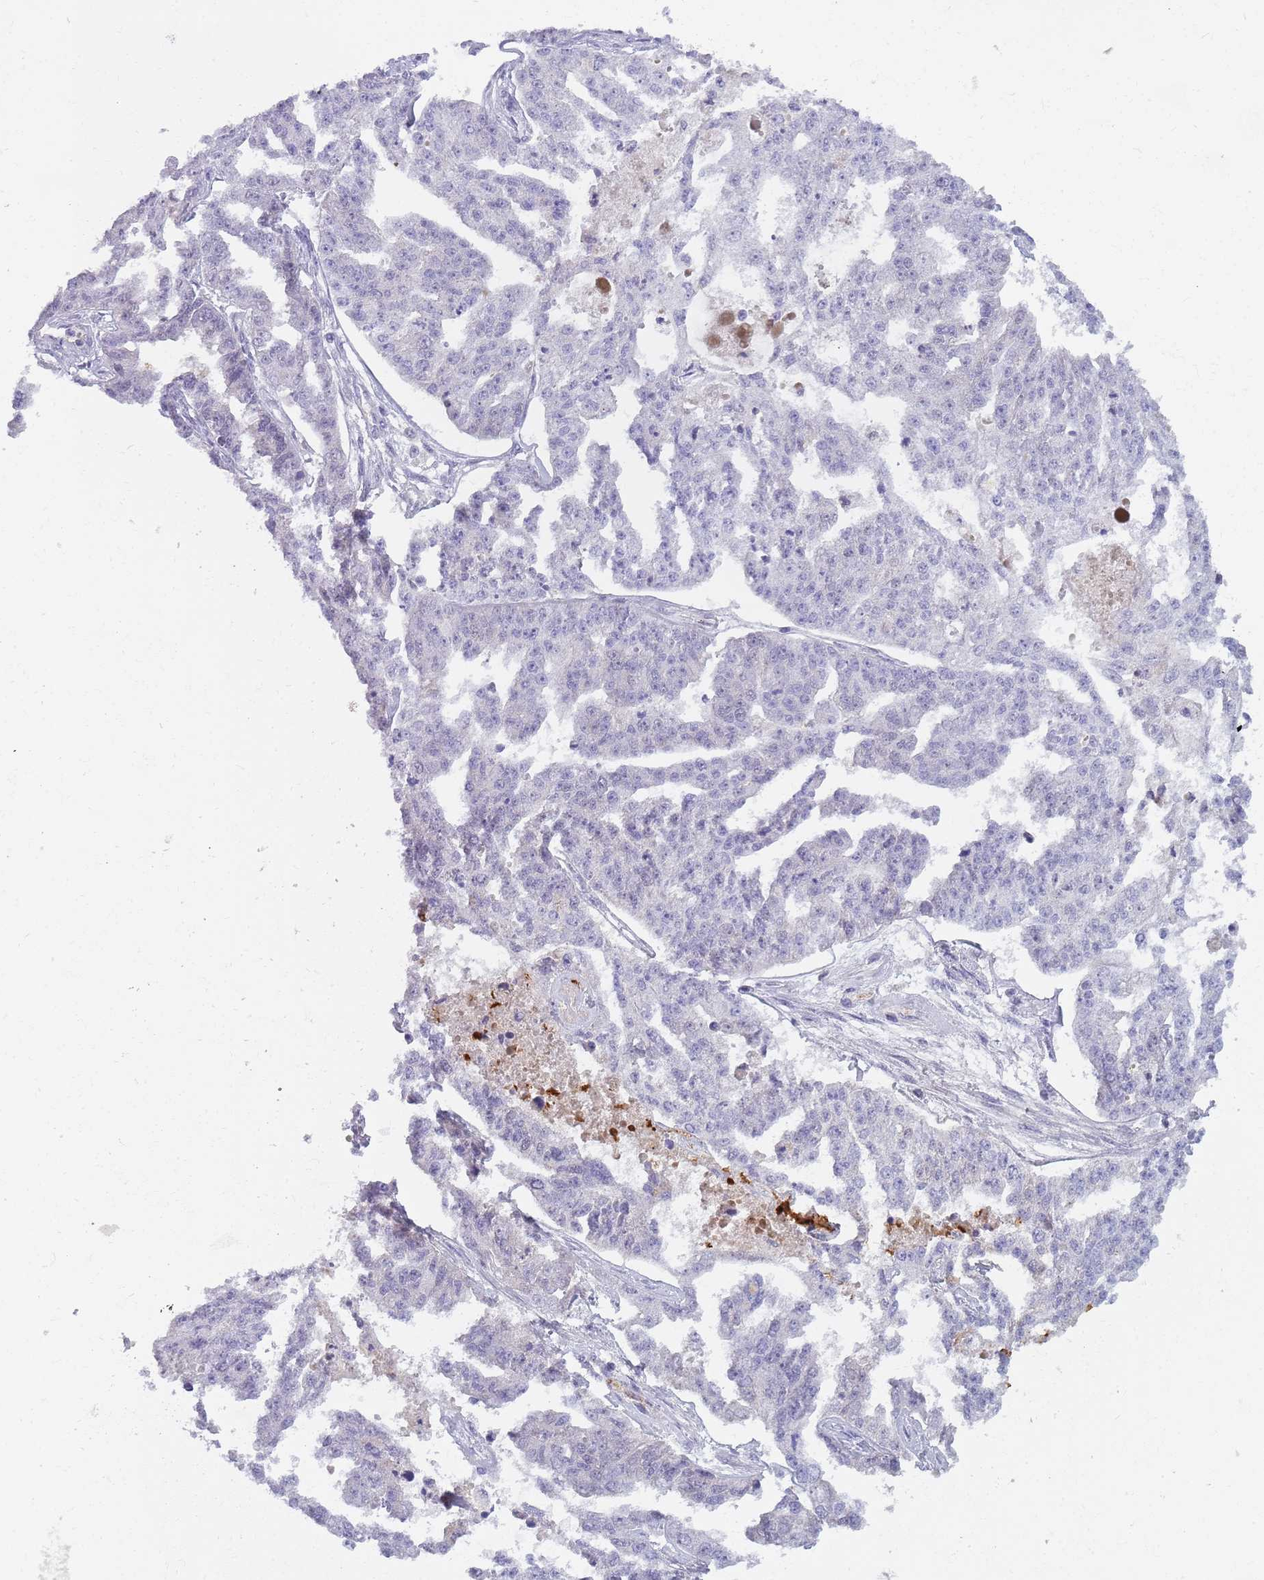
{"staining": {"intensity": "negative", "quantity": "none", "location": "none"}, "tissue": "ovarian cancer", "cell_type": "Tumor cells", "image_type": "cancer", "snomed": [{"axis": "morphology", "description": "Cystadenocarcinoma, serous, NOS"}, {"axis": "topography", "description": "Ovary"}], "caption": "This is an immunohistochemistry image of ovarian cancer (serous cystadenocarcinoma). There is no staining in tumor cells.", "gene": "LYPD6B", "patient": {"sex": "female", "age": 58}}